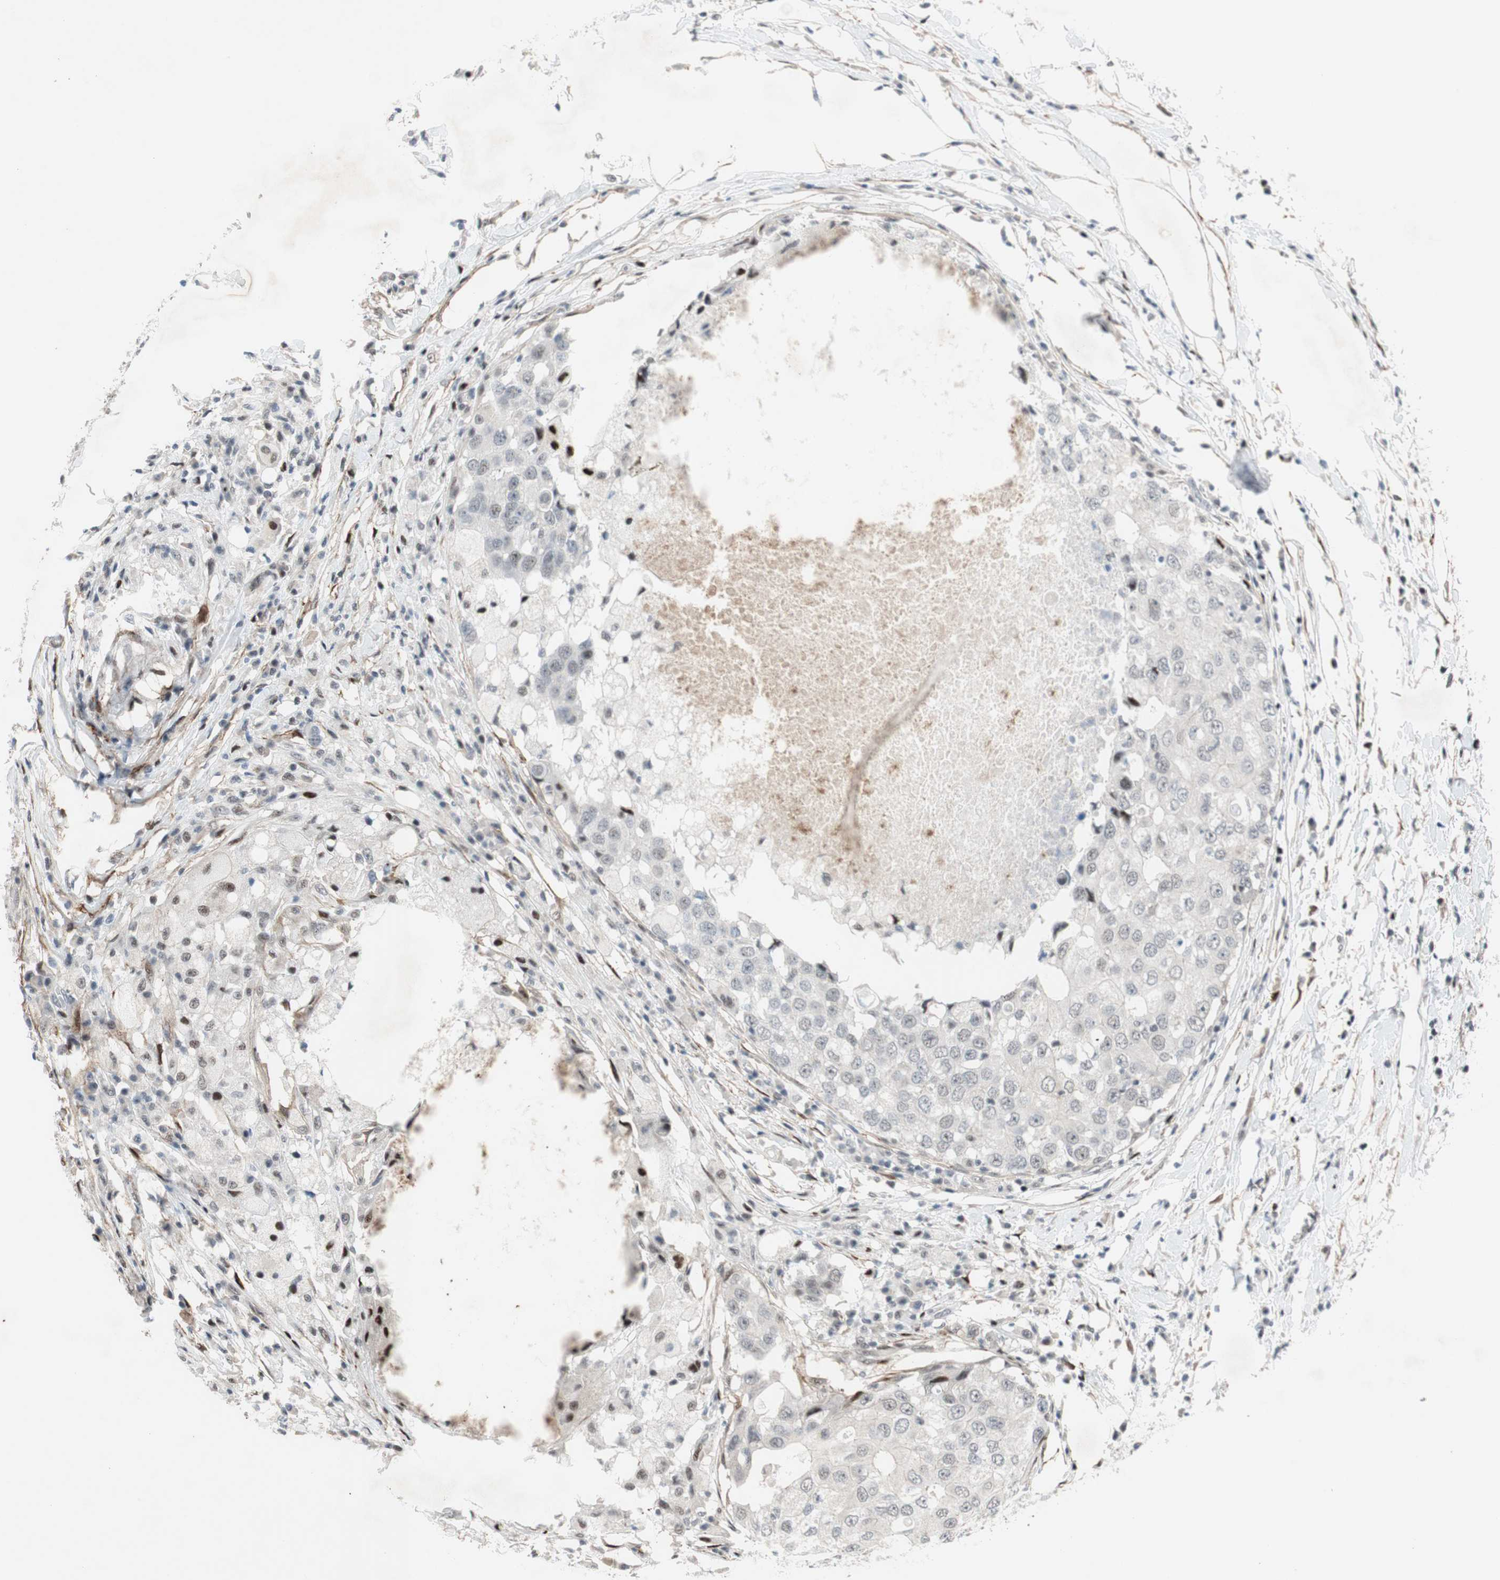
{"staining": {"intensity": "weak", "quantity": "<25%", "location": "nuclear"}, "tissue": "breast cancer", "cell_type": "Tumor cells", "image_type": "cancer", "snomed": [{"axis": "morphology", "description": "Duct carcinoma"}, {"axis": "topography", "description": "Breast"}], "caption": "DAB (3,3'-diaminobenzidine) immunohistochemical staining of human breast cancer (invasive ductal carcinoma) exhibits no significant positivity in tumor cells.", "gene": "FBXO44", "patient": {"sex": "female", "age": 27}}